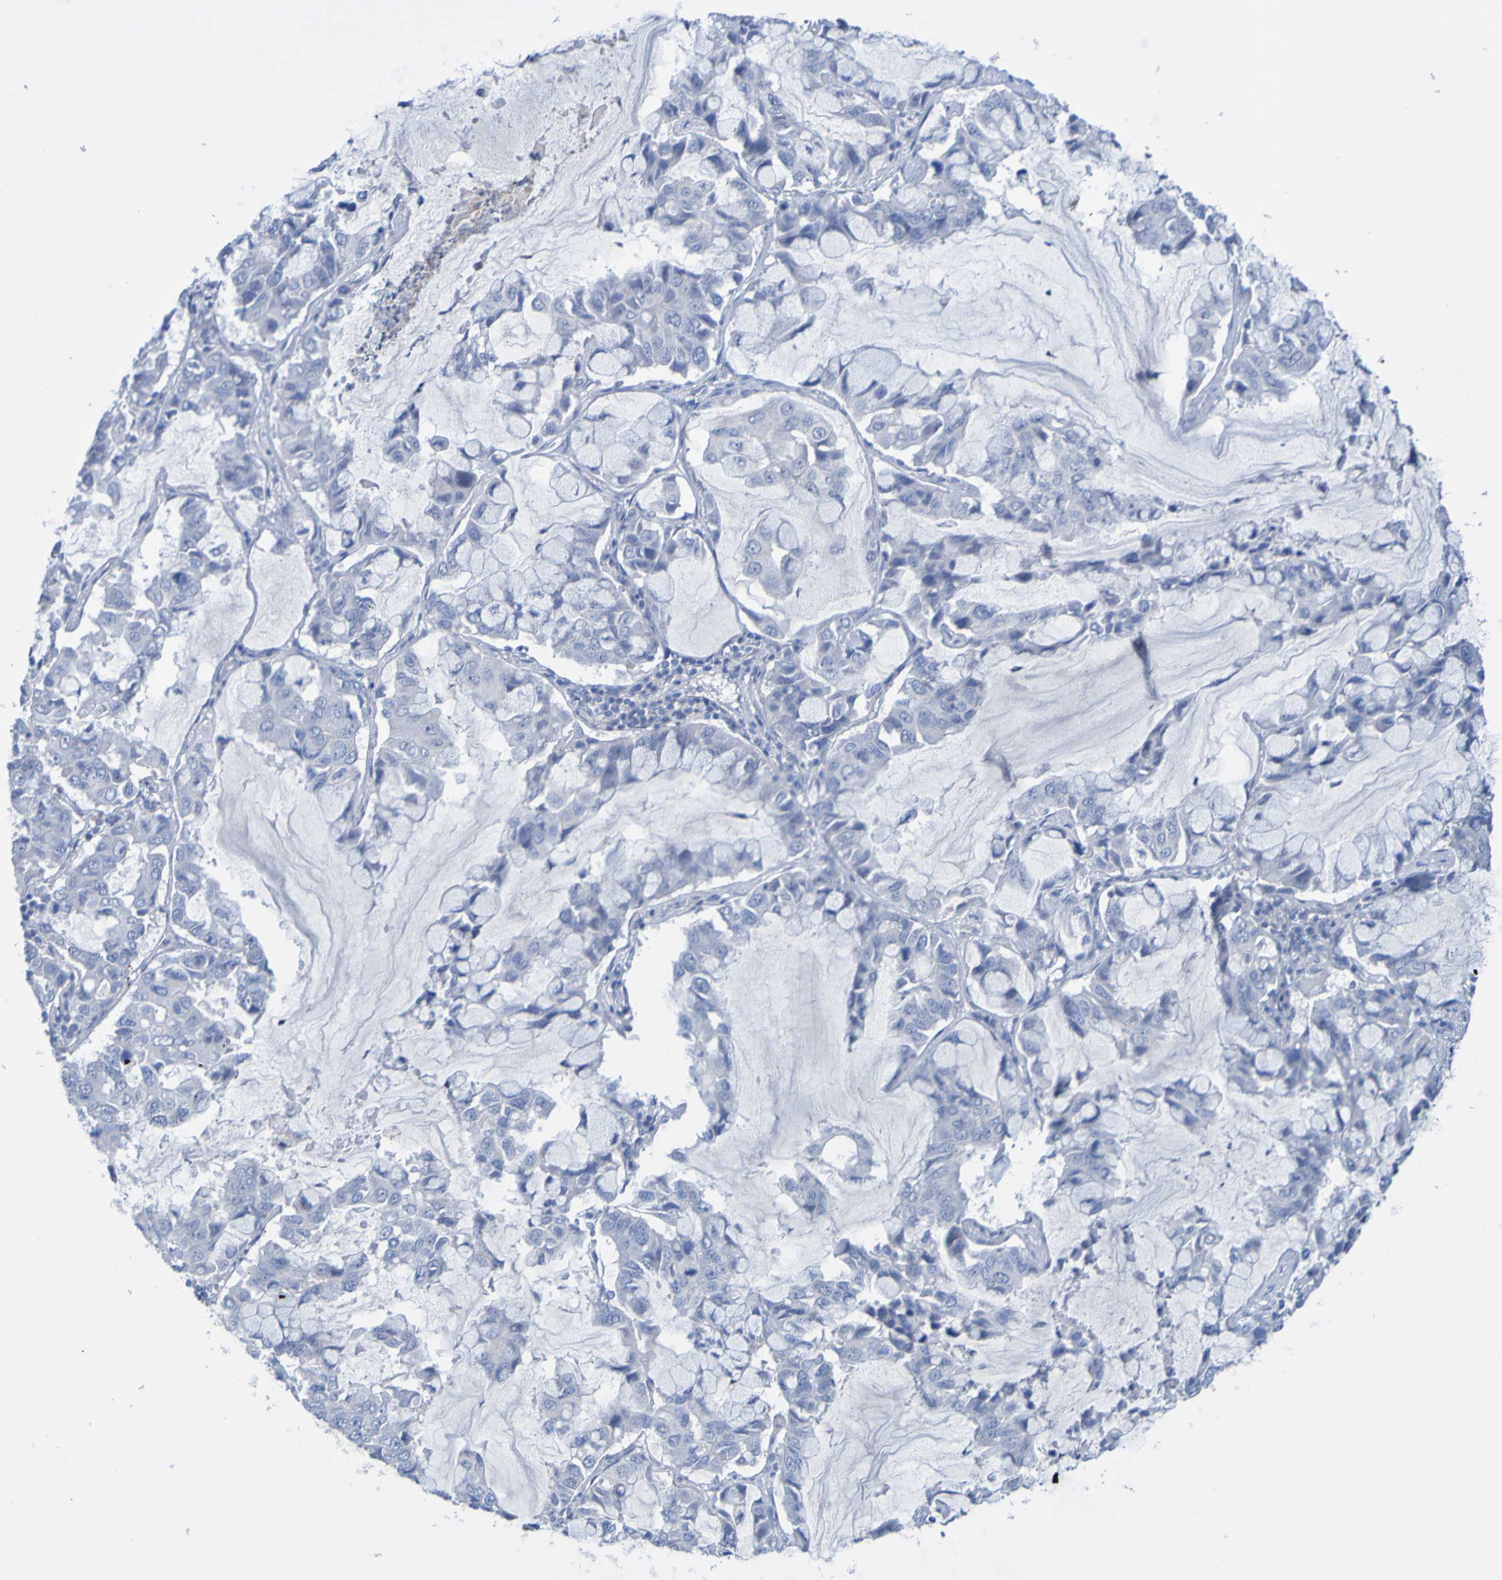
{"staining": {"intensity": "negative", "quantity": "none", "location": "none"}, "tissue": "lung cancer", "cell_type": "Tumor cells", "image_type": "cancer", "snomed": [{"axis": "morphology", "description": "Adenocarcinoma, NOS"}, {"axis": "topography", "description": "Lung"}], "caption": "This is an immunohistochemistry photomicrograph of lung cancer. There is no positivity in tumor cells.", "gene": "ACMSD", "patient": {"sex": "male", "age": 64}}